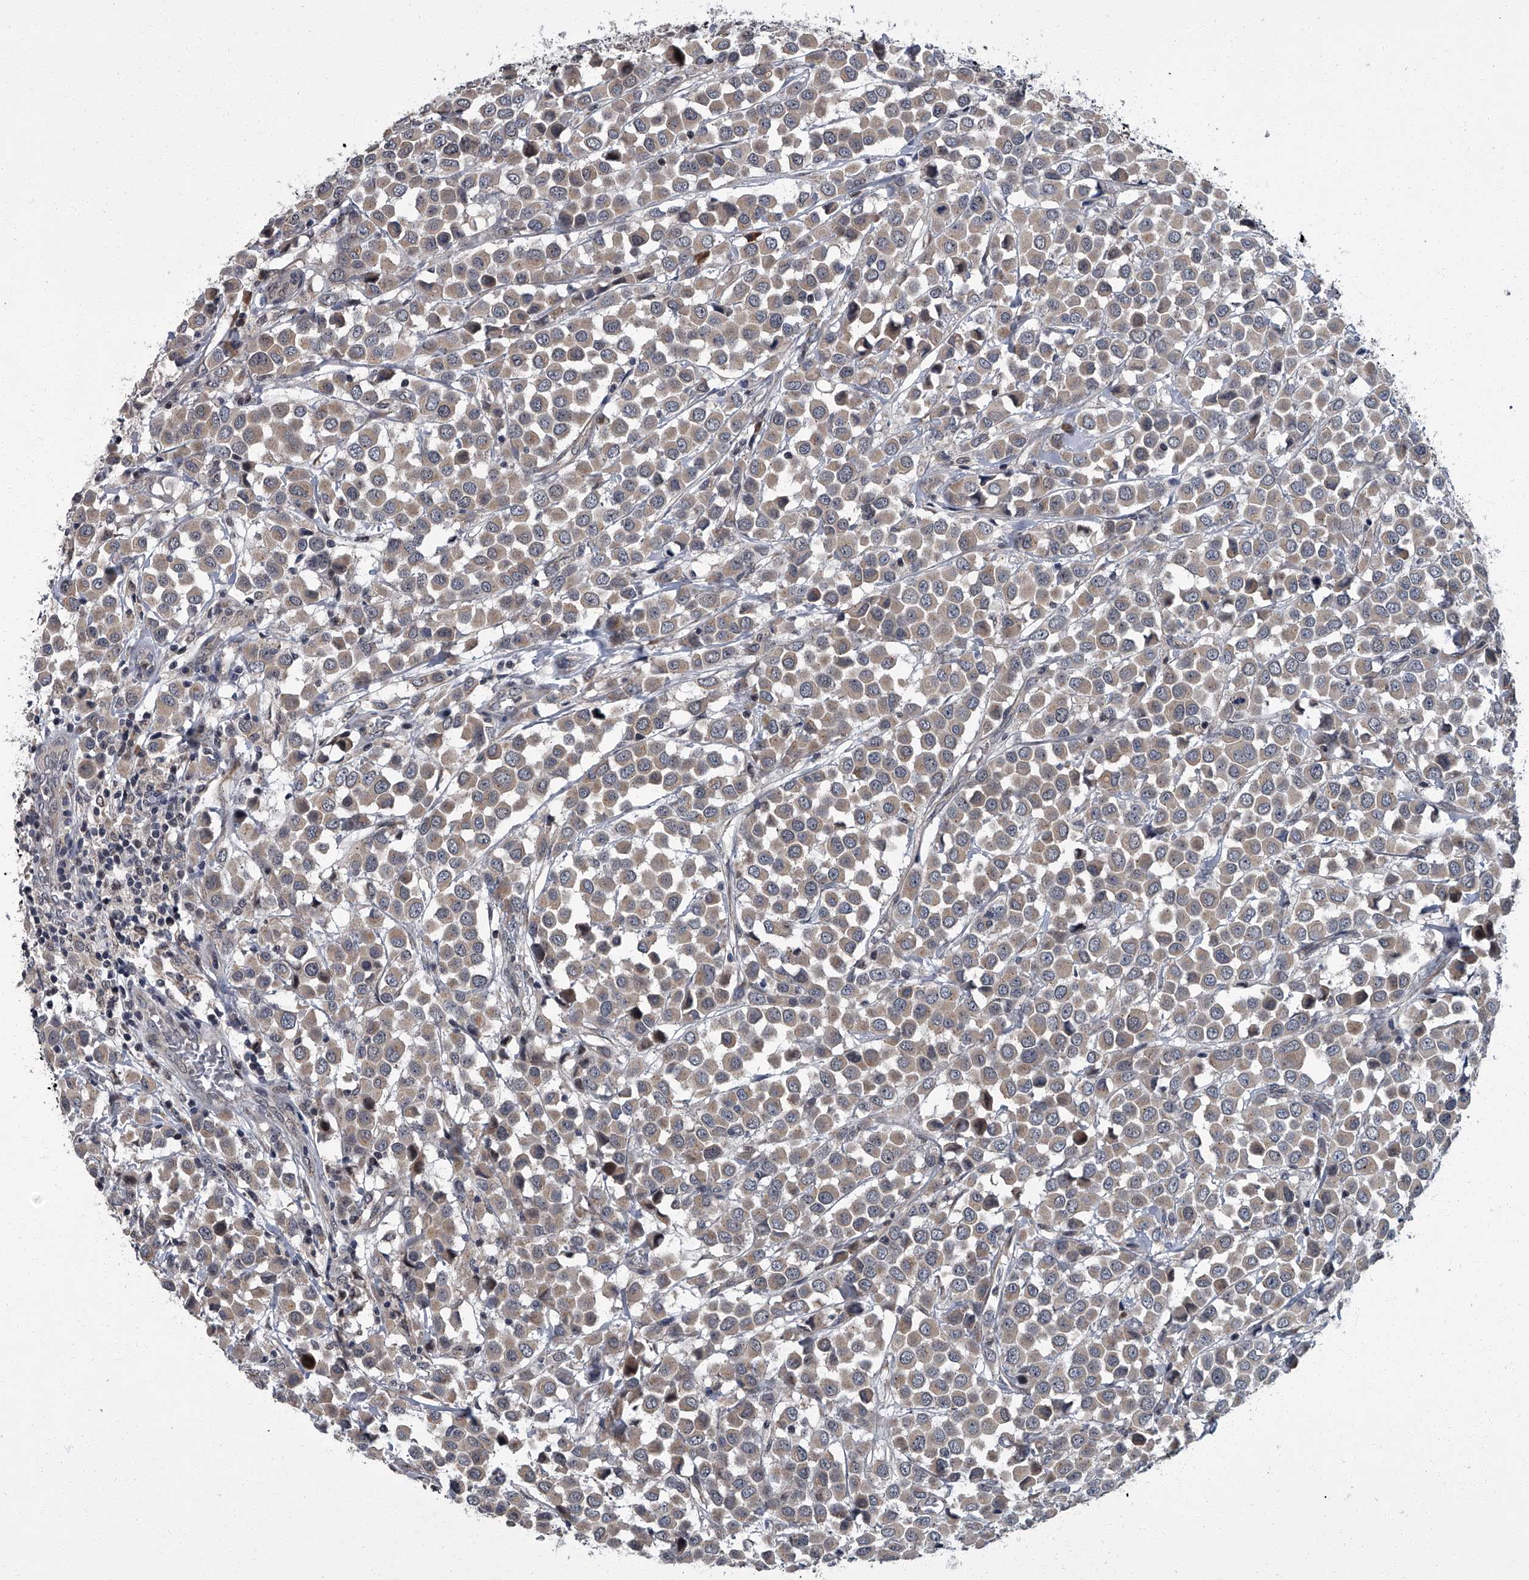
{"staining": {"intensity": "weak", "quantity": ">75%", "location": "cytoplasmic/membranous"}, "tissue": "breast cancer", "cell_type": "Tumor cells", "image_type": "cancer", "snomed": [{"axis": "morphology", "description": "Duct carcinoma"}, {"axis": "topography", "description": "Breast"}], "caption": "Immunohistochemistry (IHC) photomicrograph of neoplastic tissue: breast cancer stained using IHC demonstrates low levels of weak protein expression localized specifically in the cytoplasmic/membranous of tumor cells, appearing as a cytoplasmic/membranous brown color.", "gene": "ZNF274", "patient": {"sex": "female", "age": 61}}